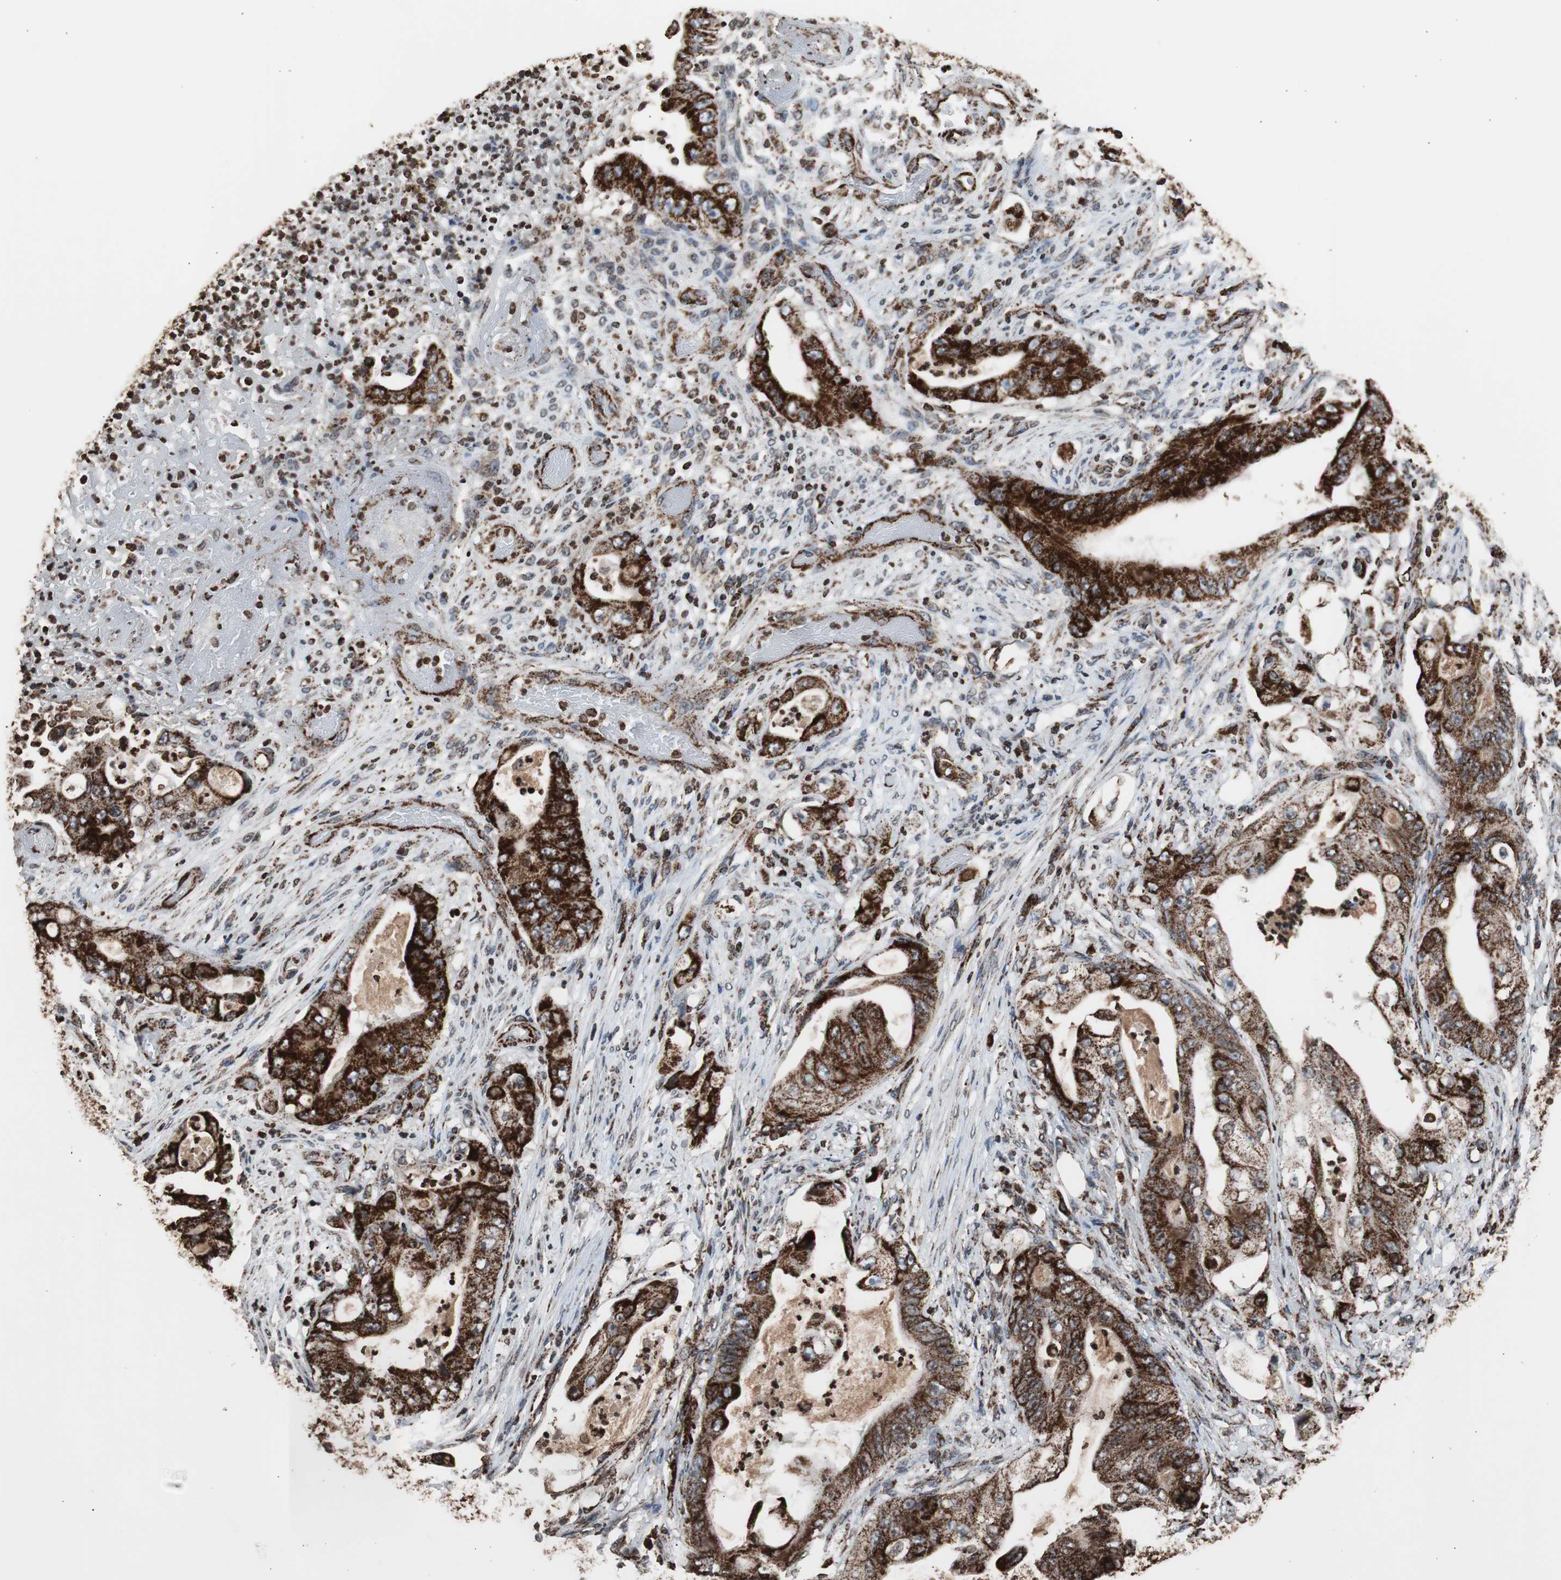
{"staining": {"intensity": "strong", "quantity": ">75%", "location": "cytoplasmic/membranous"}, "tissue": "stomach cancer", "cell_type": "Tumor cells", "image_type": "cancer", "snomed": [{"axis": "morphology", "description": "Adenocarcinoma, NOS"}, {"axis": "topography", "description": "Stomach"}], "caption": "Immunohistochemistry (DAB (3,3'-diaminobenzidine)) staining of stomach cancer (adenocarcinoma) shows strong cytoplasmic/membranous protein positivity in approximately >75% of tumor cells.", "gene": "HSPA9", "patient": {"sex": "female", "age": 73}}